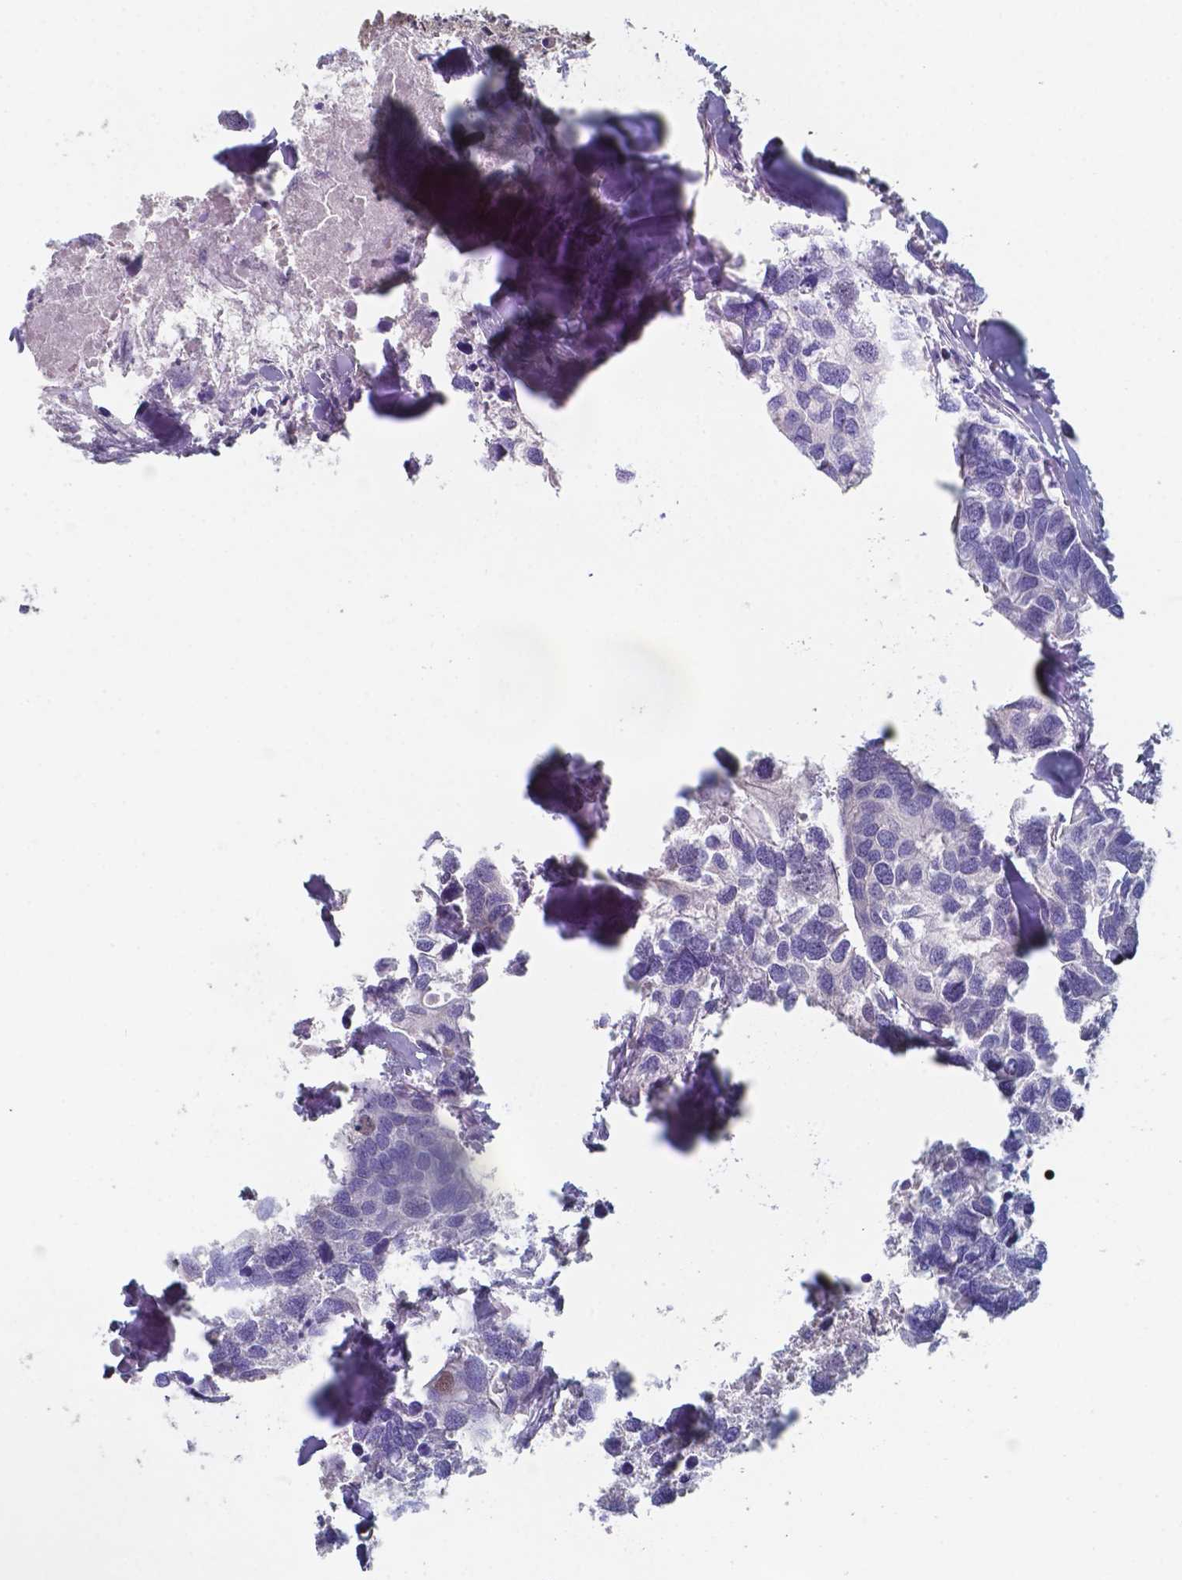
{"staining": {"intensity": "negative", "quantity": "none", "location": "none"}, "tissue": "breast cancer", "cell_type": "Tumor cells", "image_type": "cancer", "snomed": [{"axis": "morphology", "description": "Duct carcinoma"}, {"axis": "topography", "description": "Breast"}], "caption": "Immunohistochemistry (IHC) histopathology image of neoplastic tissue: human breast infiltrating ductal carcinoma stained with DAB exhibits no significant protein staining in tumor cells.", "gene": "FOXJ1", "patient": {"sex": "female", "age": 83}}